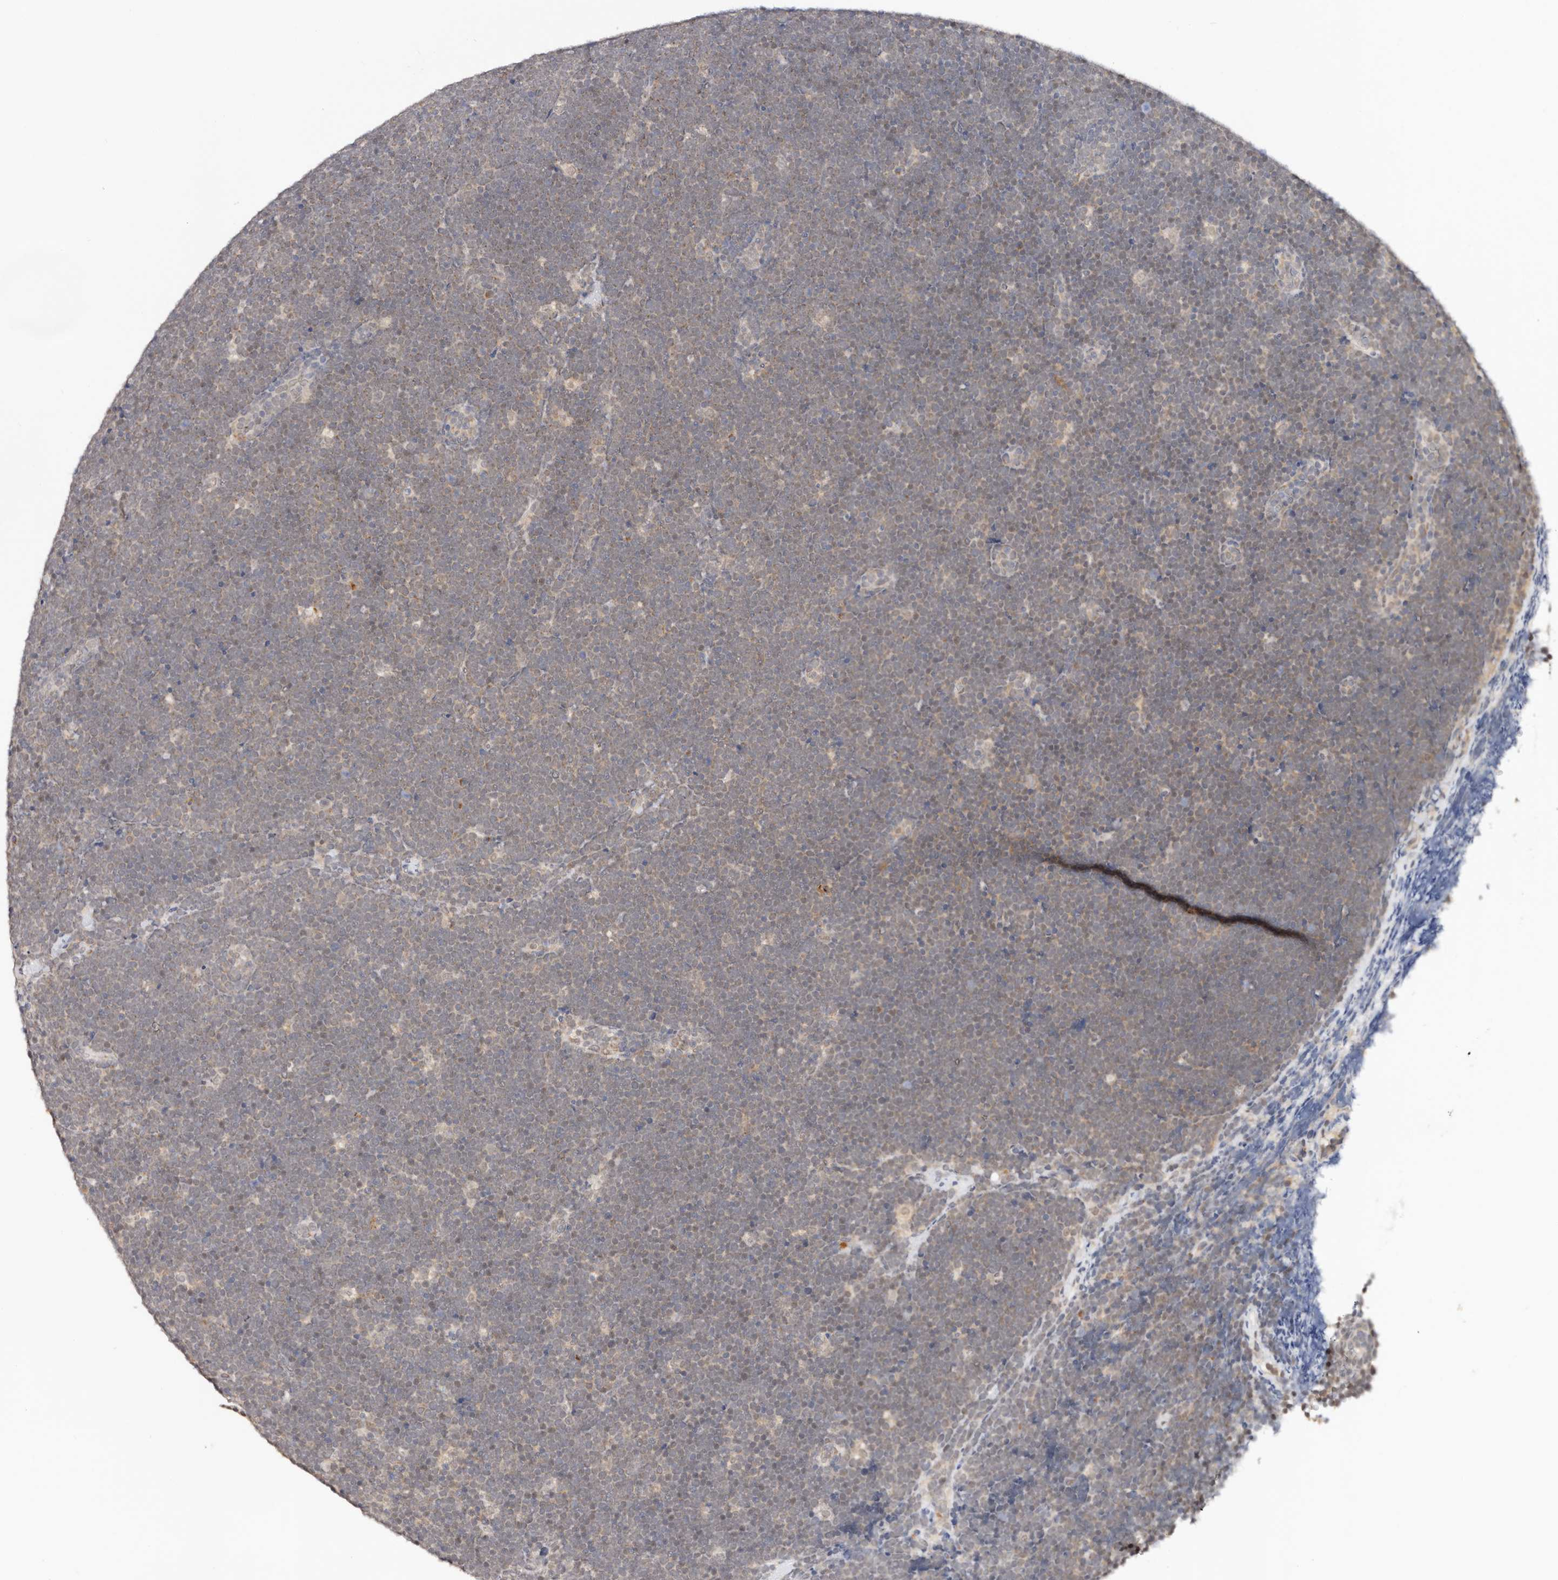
{"staining": {"intensity": "weak", "quantity": "25%-75%", "location": "cytoplasmic/membranous"}, "tissue": "lymphoma", "cell_type": "Tumor cells", "image_type": "cancer", "snomed": [{"axis": "morphology", "description": "Malignant lymphoma, non-Hodgkin's type, High grade"}, {"axis": "topography", "description": "Lymph node"}], "caption": "IHC staining of lymphoma, which exhibits low levels of weak cytoplasmic/membranous expression in approximately 25%-75% of tumor cells indicating weak cytoplasmic/membranous protein expression. The staining was performed using DAB (3,3'-diaminobenzidine) (brown) for protein detection and nuclei were counterstained in hematoxylin (blue).", "gene": "VIPAS39", "patient": {"sex": "male", "age": 13}}